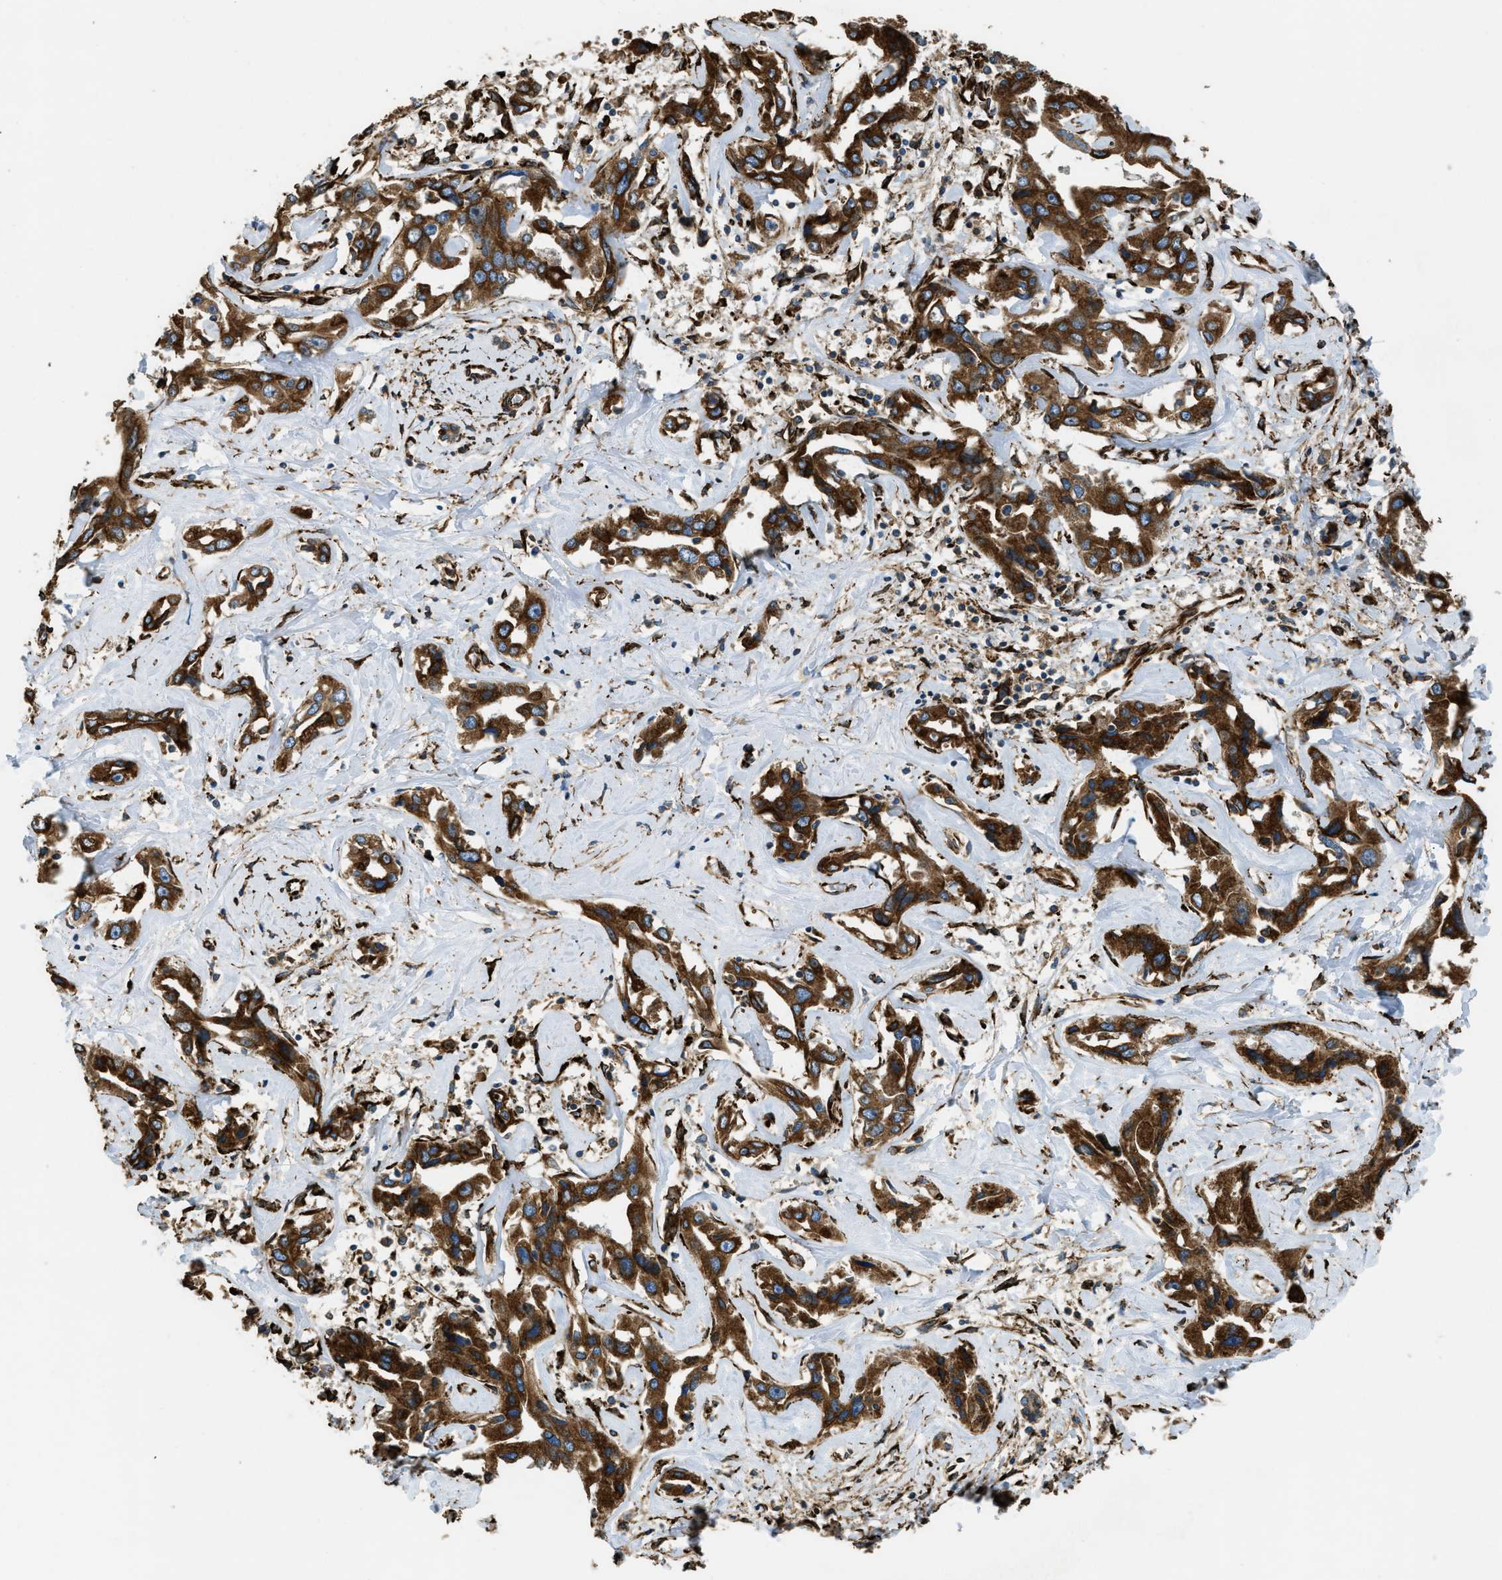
{"staining": {"intensity": "strong", "quantity": ">75%", "location": "cytoplasmic/membranous"}, "tissue": "liver cancer", "cell_type": "Tumor cells", "image_type": "cancer", "snomed": [{"axis": "morphology", "description": "Cholangiocarcinoma"}, {"axis": "topography", "description": "Liver"}], "caption": "Protein staining displays strong cytoplasmic/membranous staining in approximately >75% of tumor cells in liver cancer (cholangiocarcinoma).", "gene": "BEX3", "patient": {"sex": "male", "age": 59}}